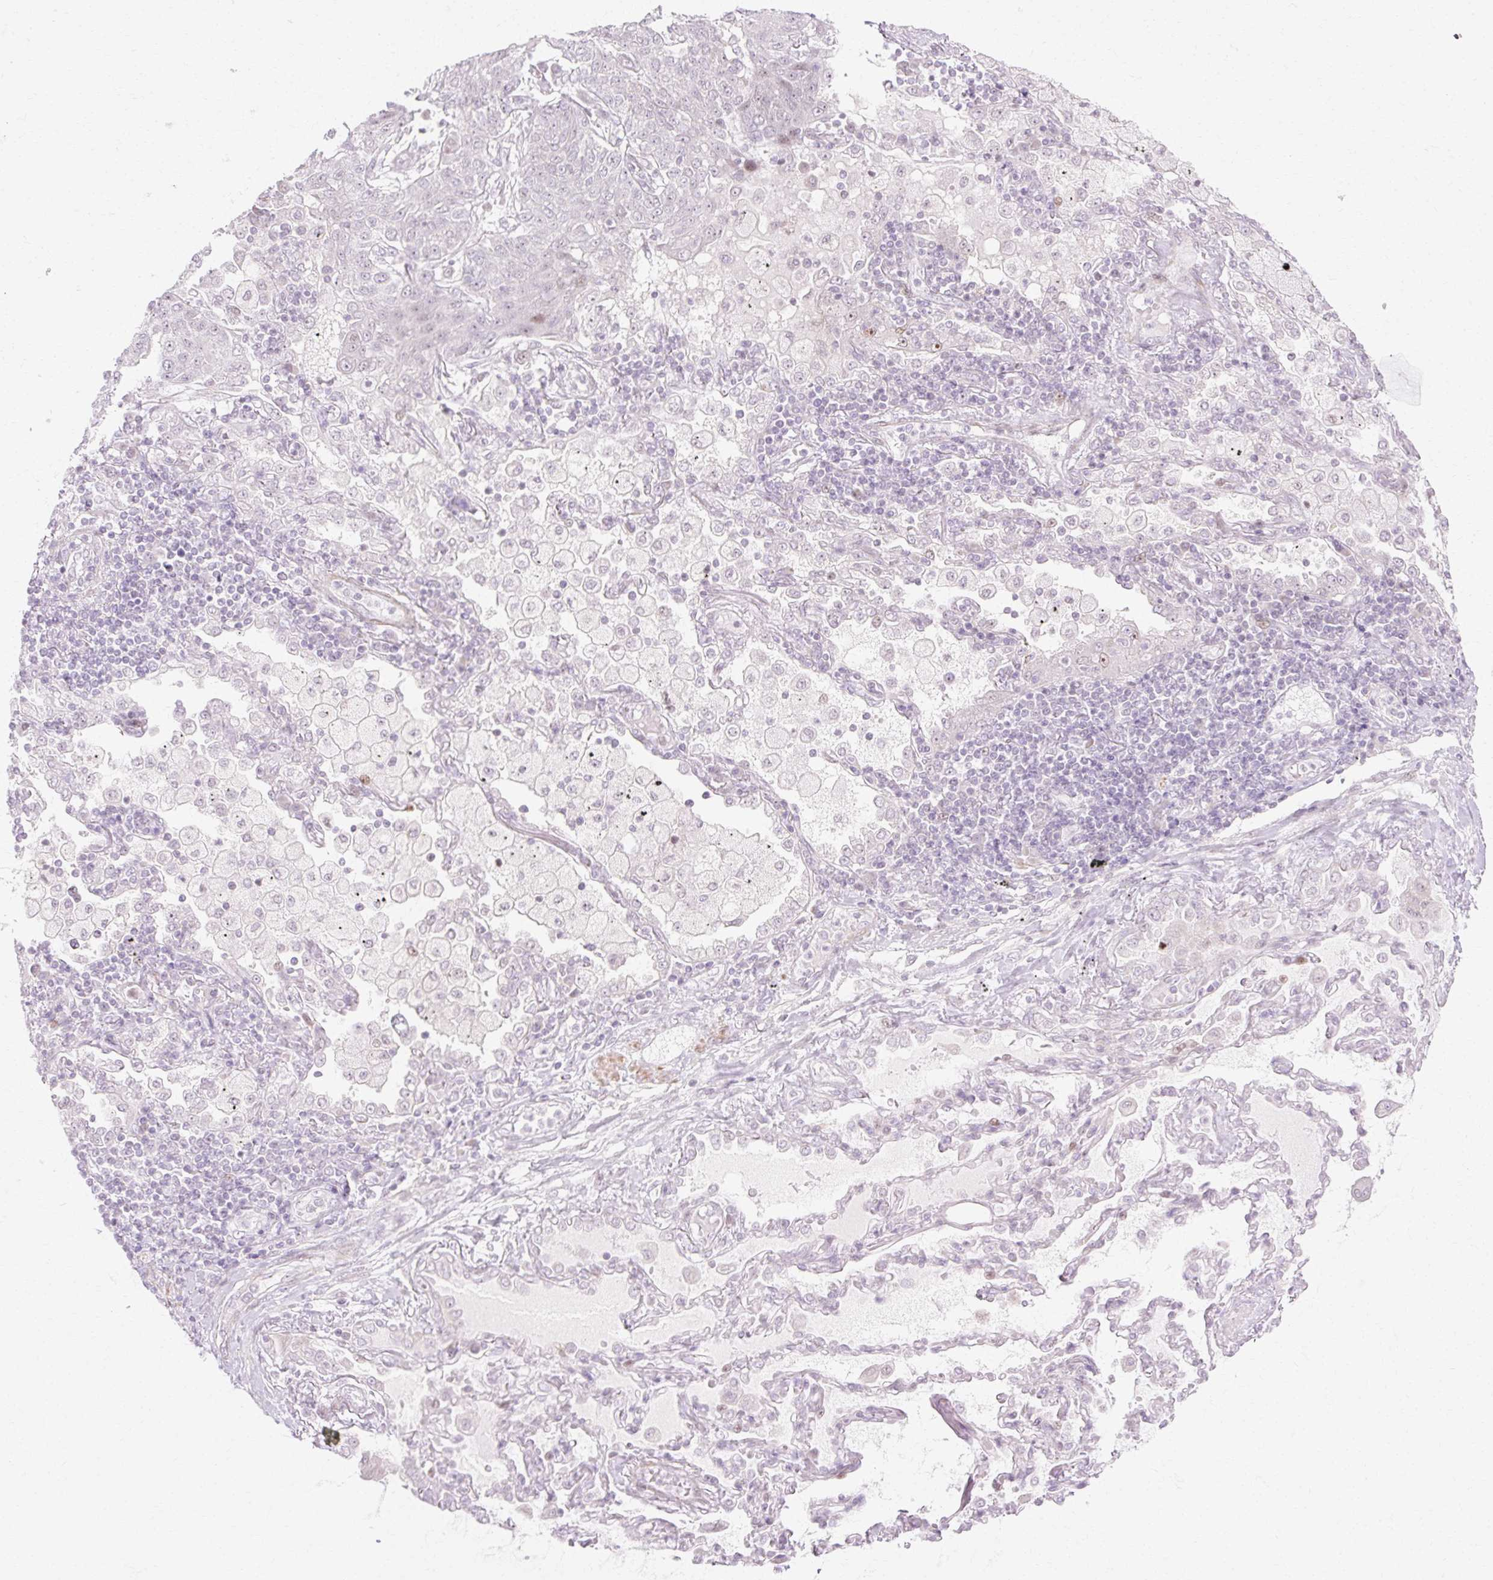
{"staining": {"intensity": "negative", "quantity": "none", "location": "none"}, "tissue": "lung cancer", "cell_type": "Tumor cells", "image_type": "cancer", "snomed": [{"axis": "morphology", "description": "Squamous cell carcinoma, NOS"}, {"axis": "topography", "description": "Lung"}], "caption": "An immunohistochemistry (IHC) photomicrograph of lung cancer (squamous cell carcinoma) is shown. There is no staining in tumor cells of lung cancer (squamous cell carcinoma). (DAB (3,3'-diaminobenzidine) IHC with hematoxylin counter stain).", "gene": "C3orf49", "patient": {"sex": "female", "age": 70}}